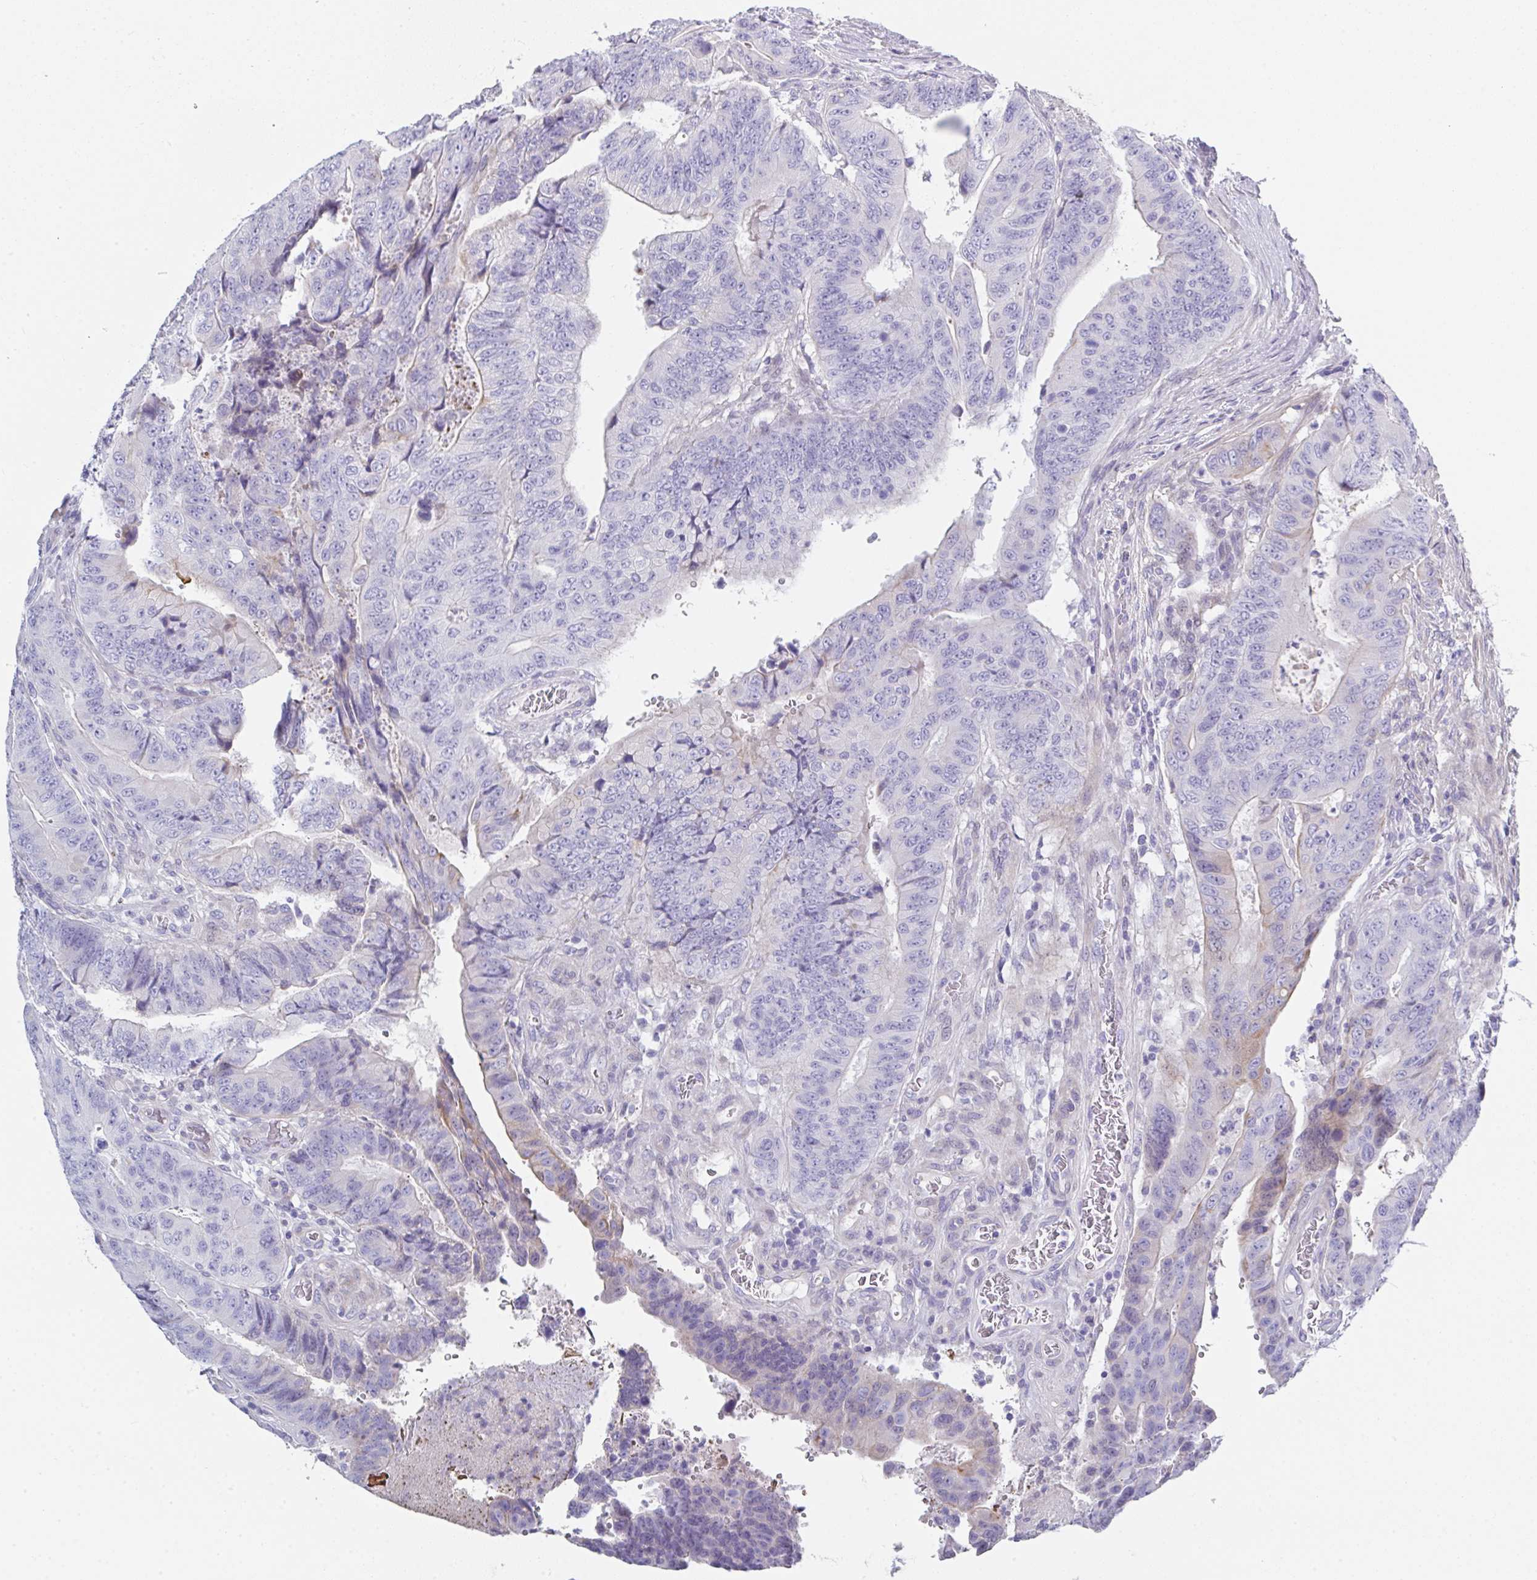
{"staining": {"intensity": "weak", "quantity": "<25%", "location": "cytoplasmic/membranous"}, "tissue": "colorectal cancer", "cell_type": "Tumor cells", "image_type": "cancer", "snomed": [{"axis": "morphology", "description": "Adenocarcinoma, NOS"}, {"axis": "topography", "description": "Colon"}], "caption": "DAB (3,3'-diaminobenzidine) immunohistochemical staining of colorectal cancer exhibits no significant staining in tumor cells.", "gene": "FBXO47", "patient": {"sex": "female", "age": 48}}